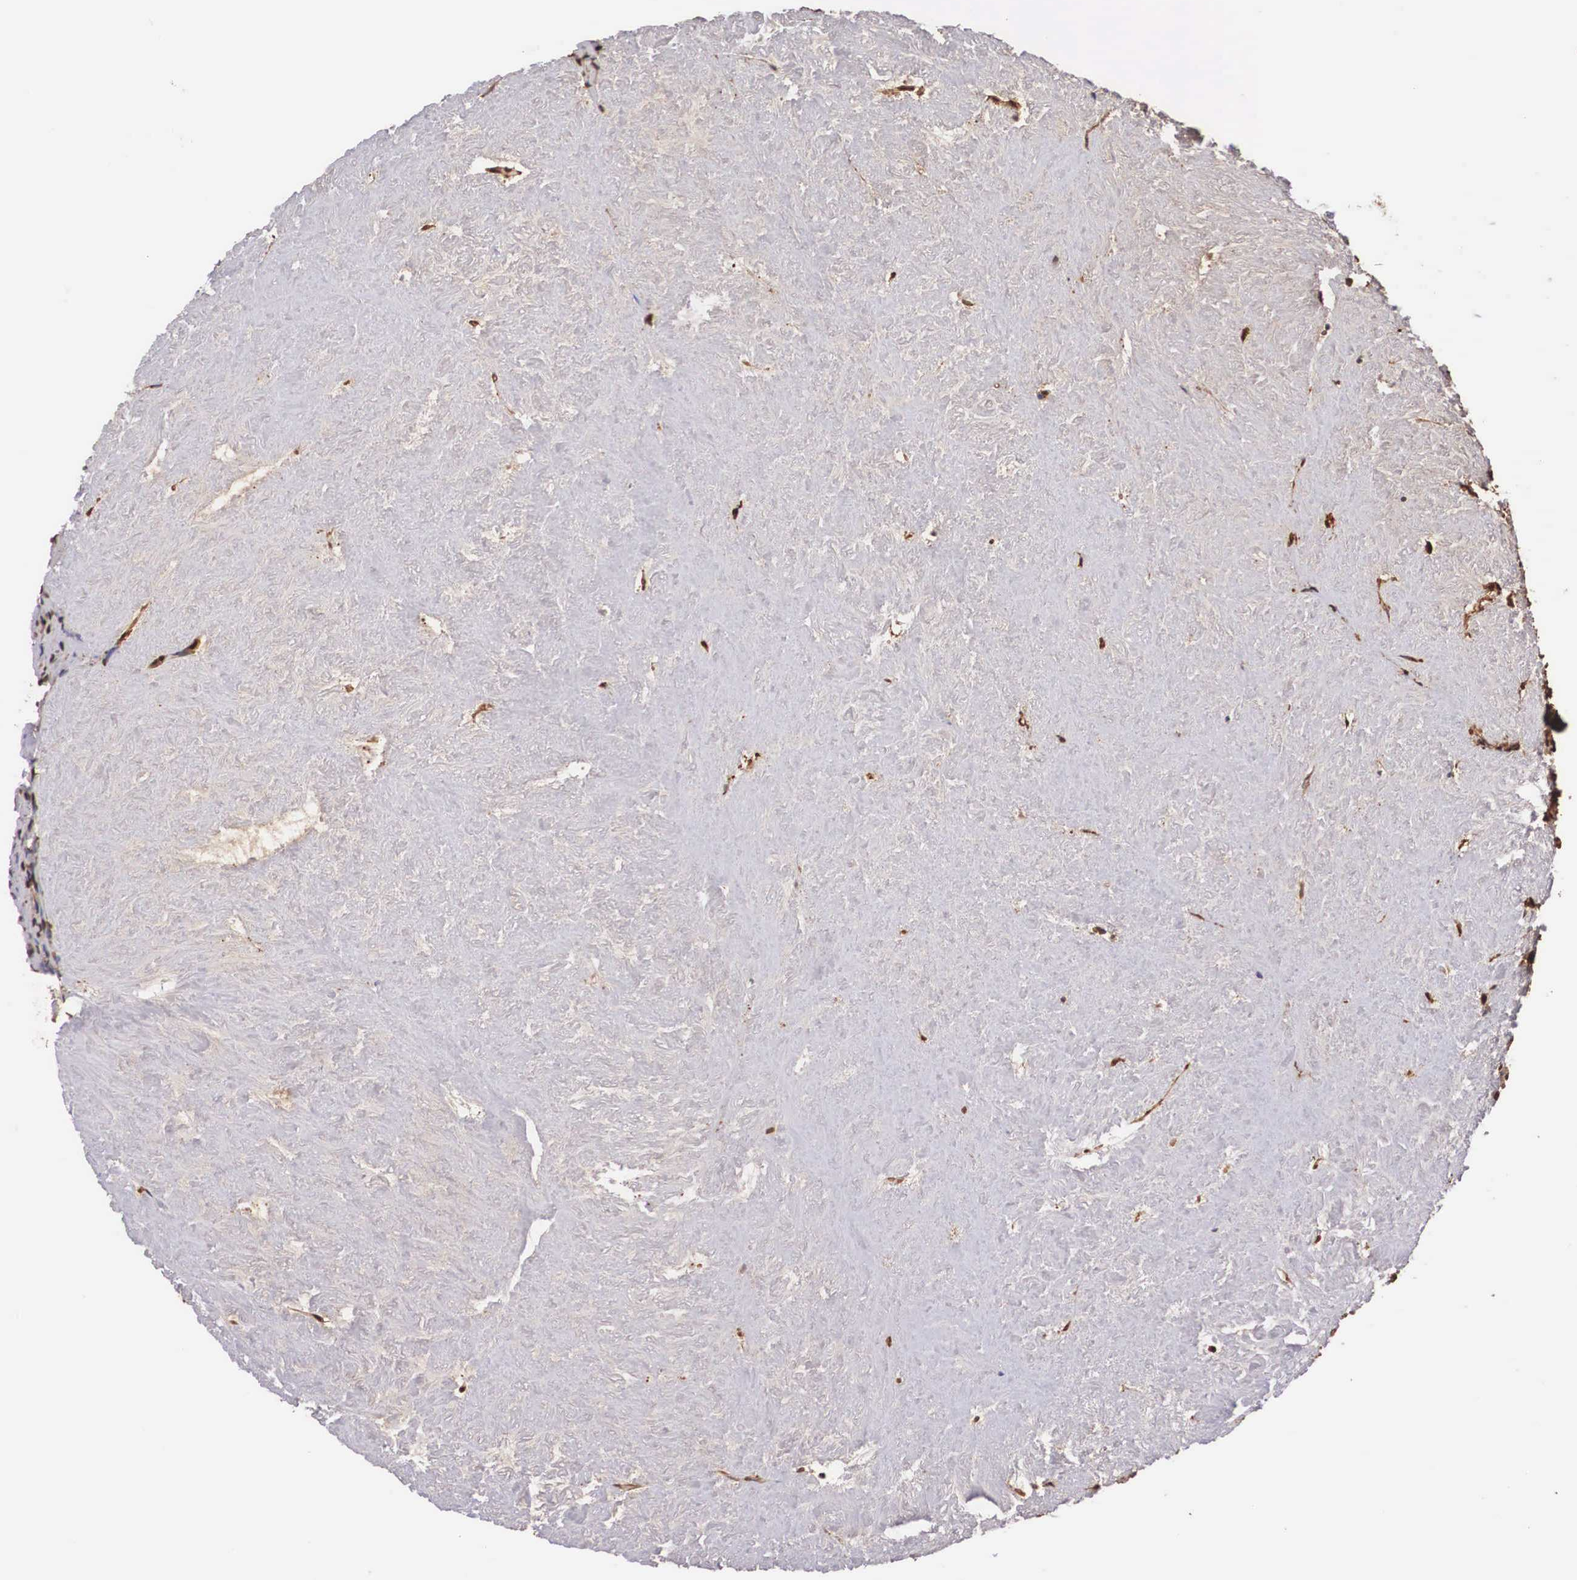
{"staining": {"intensity": "strong", "quantity": ">75%", "location": "nuclear"}, "tissue": "ovary", "cell_type": "Ovarian stroma cells", "image_type": "normal", "snomed": [{"axis": "morphology", "description": "Normal tissue, NOS"}, {"axis": "topography", "description": "Ovary"}], "caption": "Immunohistochemistry (IHC) staining of unremarkable ovary, which demonstrates high levels of strong nuclear expression in about >75% of ovarian stroma cells indicating strong nuclear protein staining. The staining was performed using DAB (brown) for protein detection and nuclei were counterstained in hematoxylin (blue).", "gene": "LGALS1", "patient": {"sex": "female", "age": 53}}